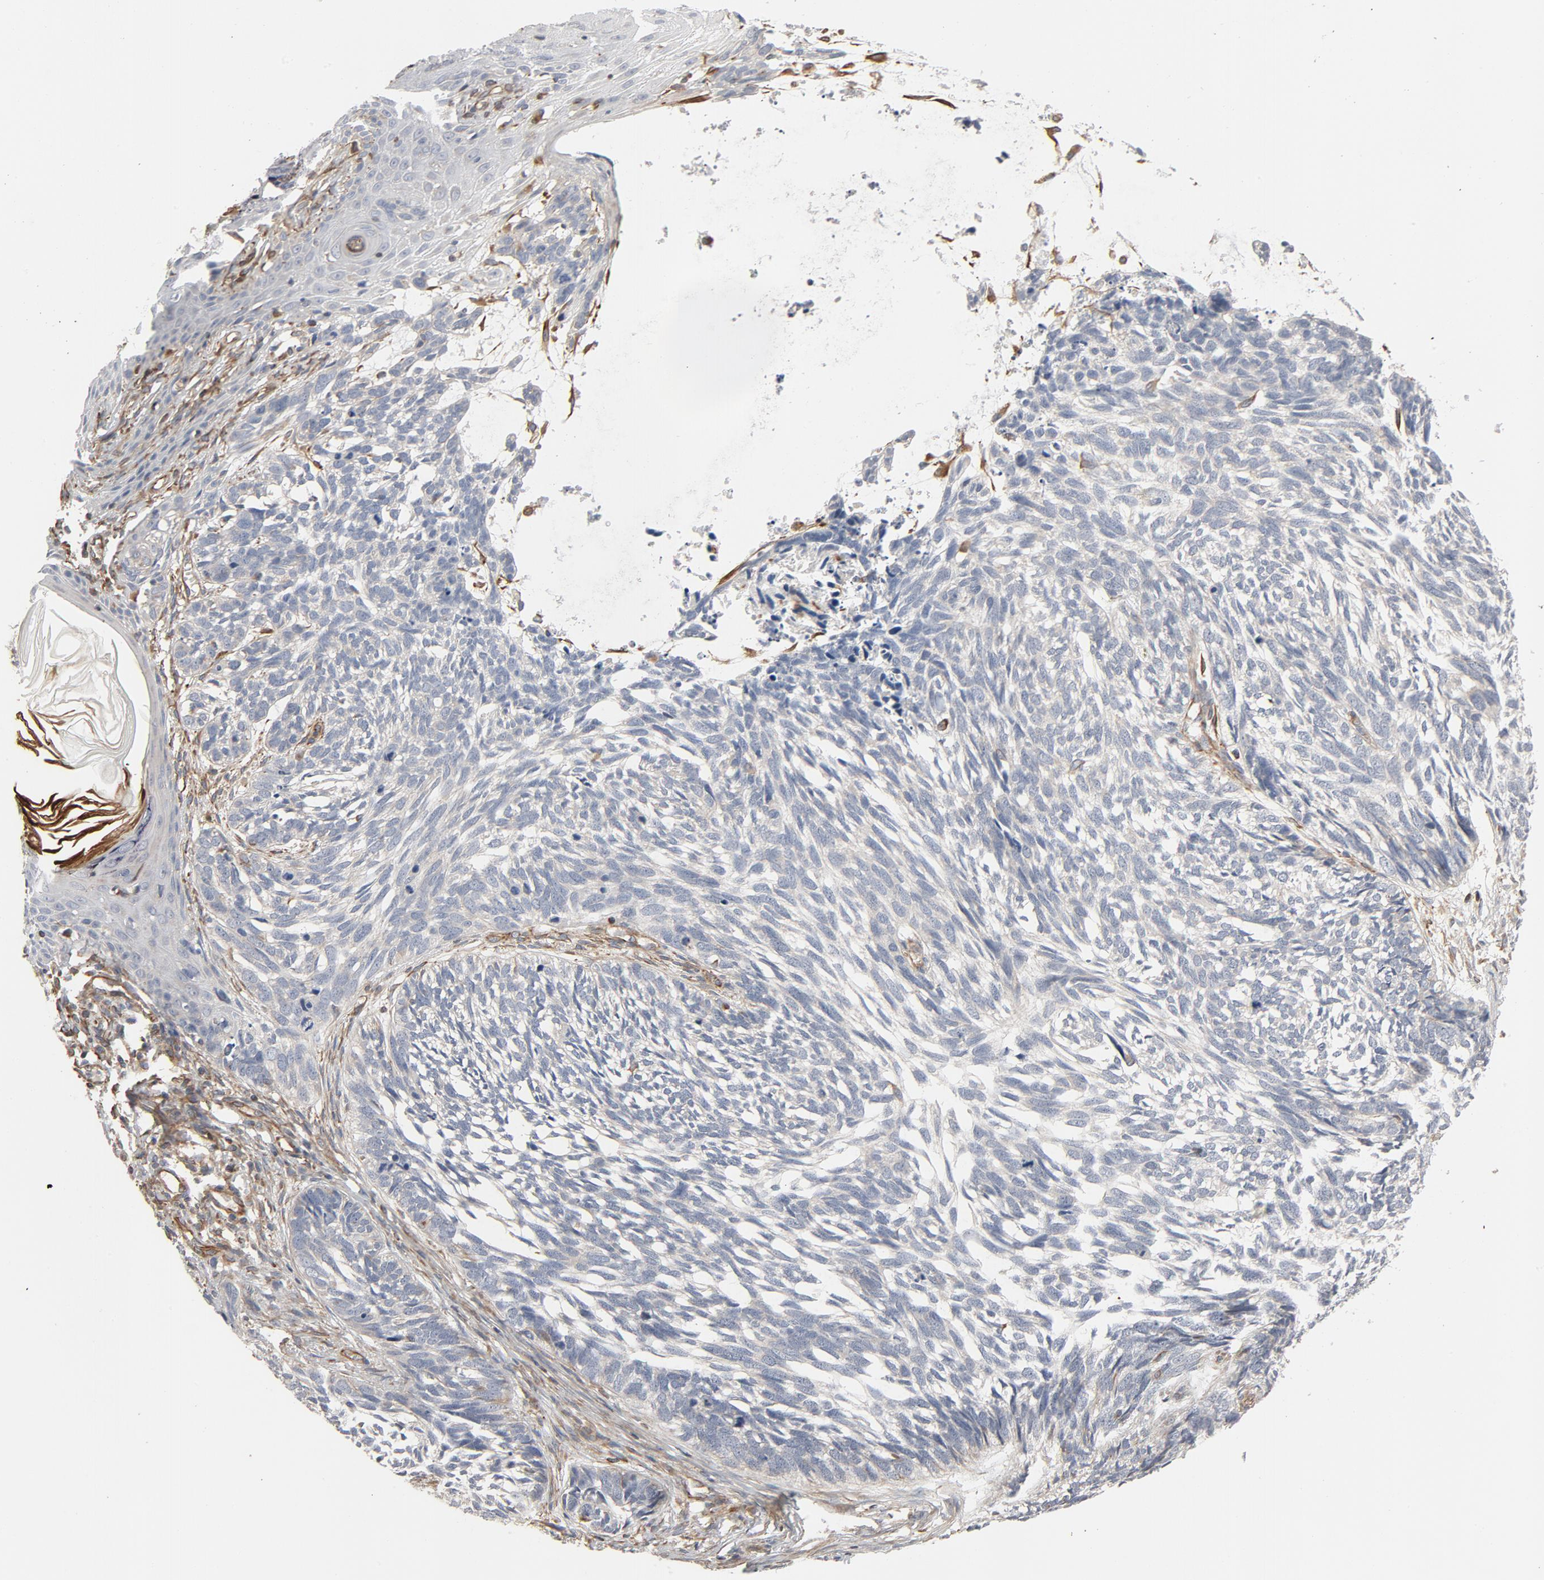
{"staining": {"intensity": "negative", "quantity": "none", "location": "none"}, "tissue": "skin cancer", "cell_type": "Tumor cells", "image_type": "cancer", "snomed": [{"axis": "morphology", "description": "Basal cell carcinoma"}, {"axis": "topography", "description": "Skin"}], "caption": "DAB immunohistochemical staining of human skin cancer (basal cell carcinoma) demonstrates no significant staining in tumor cells.", "gene": "TRIOBP", "patient": {"sex": "male", "age": 63}}